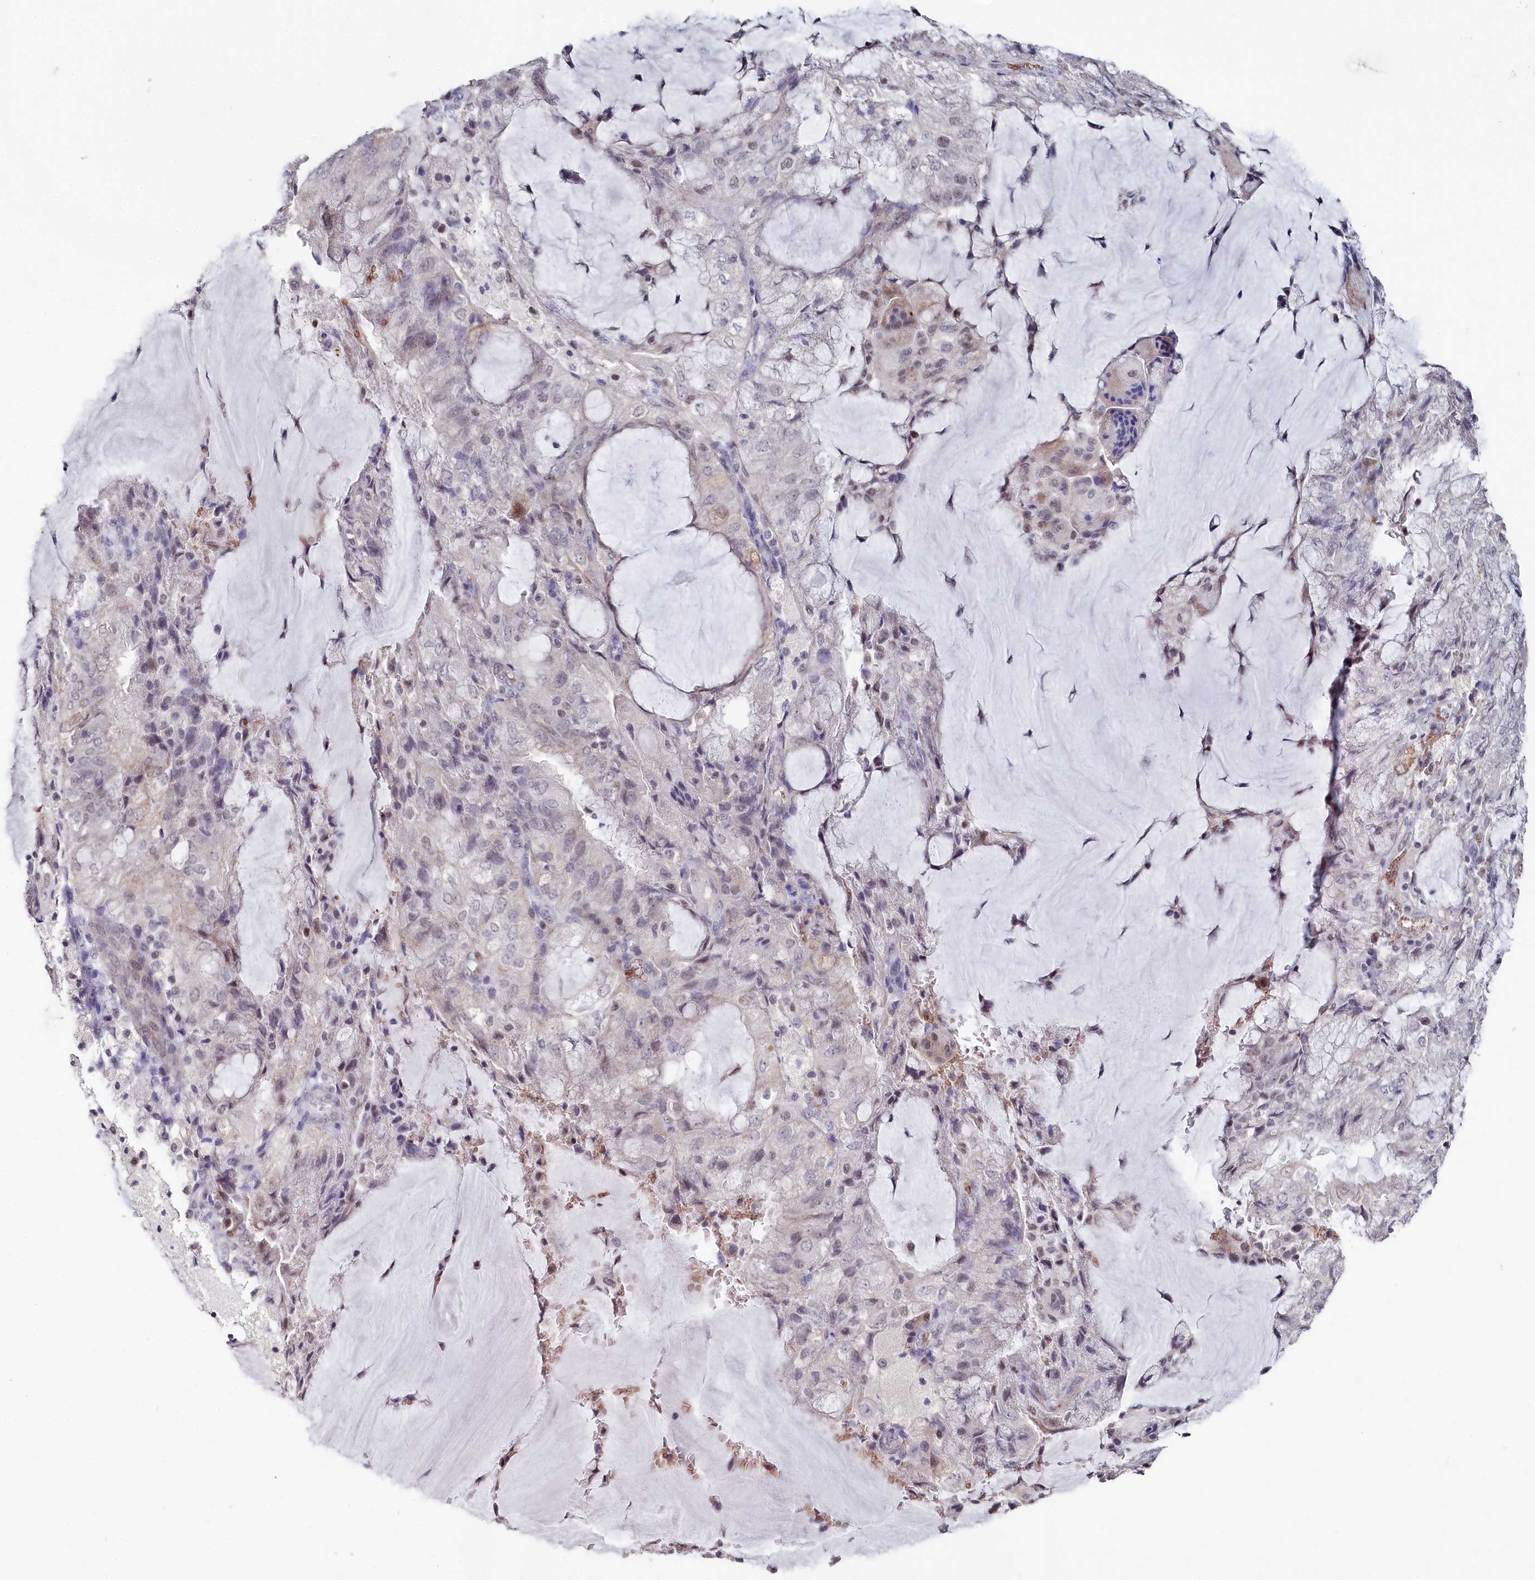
{"staining": {"intensity": "moderate", "quantity": "<25%", "location": "nuclear"}, "tissue": "endometrial cancer", "cell_type": "Tumor cells", "image_type": "cancer", "snomed": [{"axis": "morphology", "description": "Adenocarcinoma, NOS"}, {"axis": "topography", "description": "Endometrium"}], "caption": "A brown stain highlights moderate nuclear positivity of a protein in endometrial cancer tumor cells.", "gene": "TIGD4", "patient": {"sex": "female", "age": 81}}